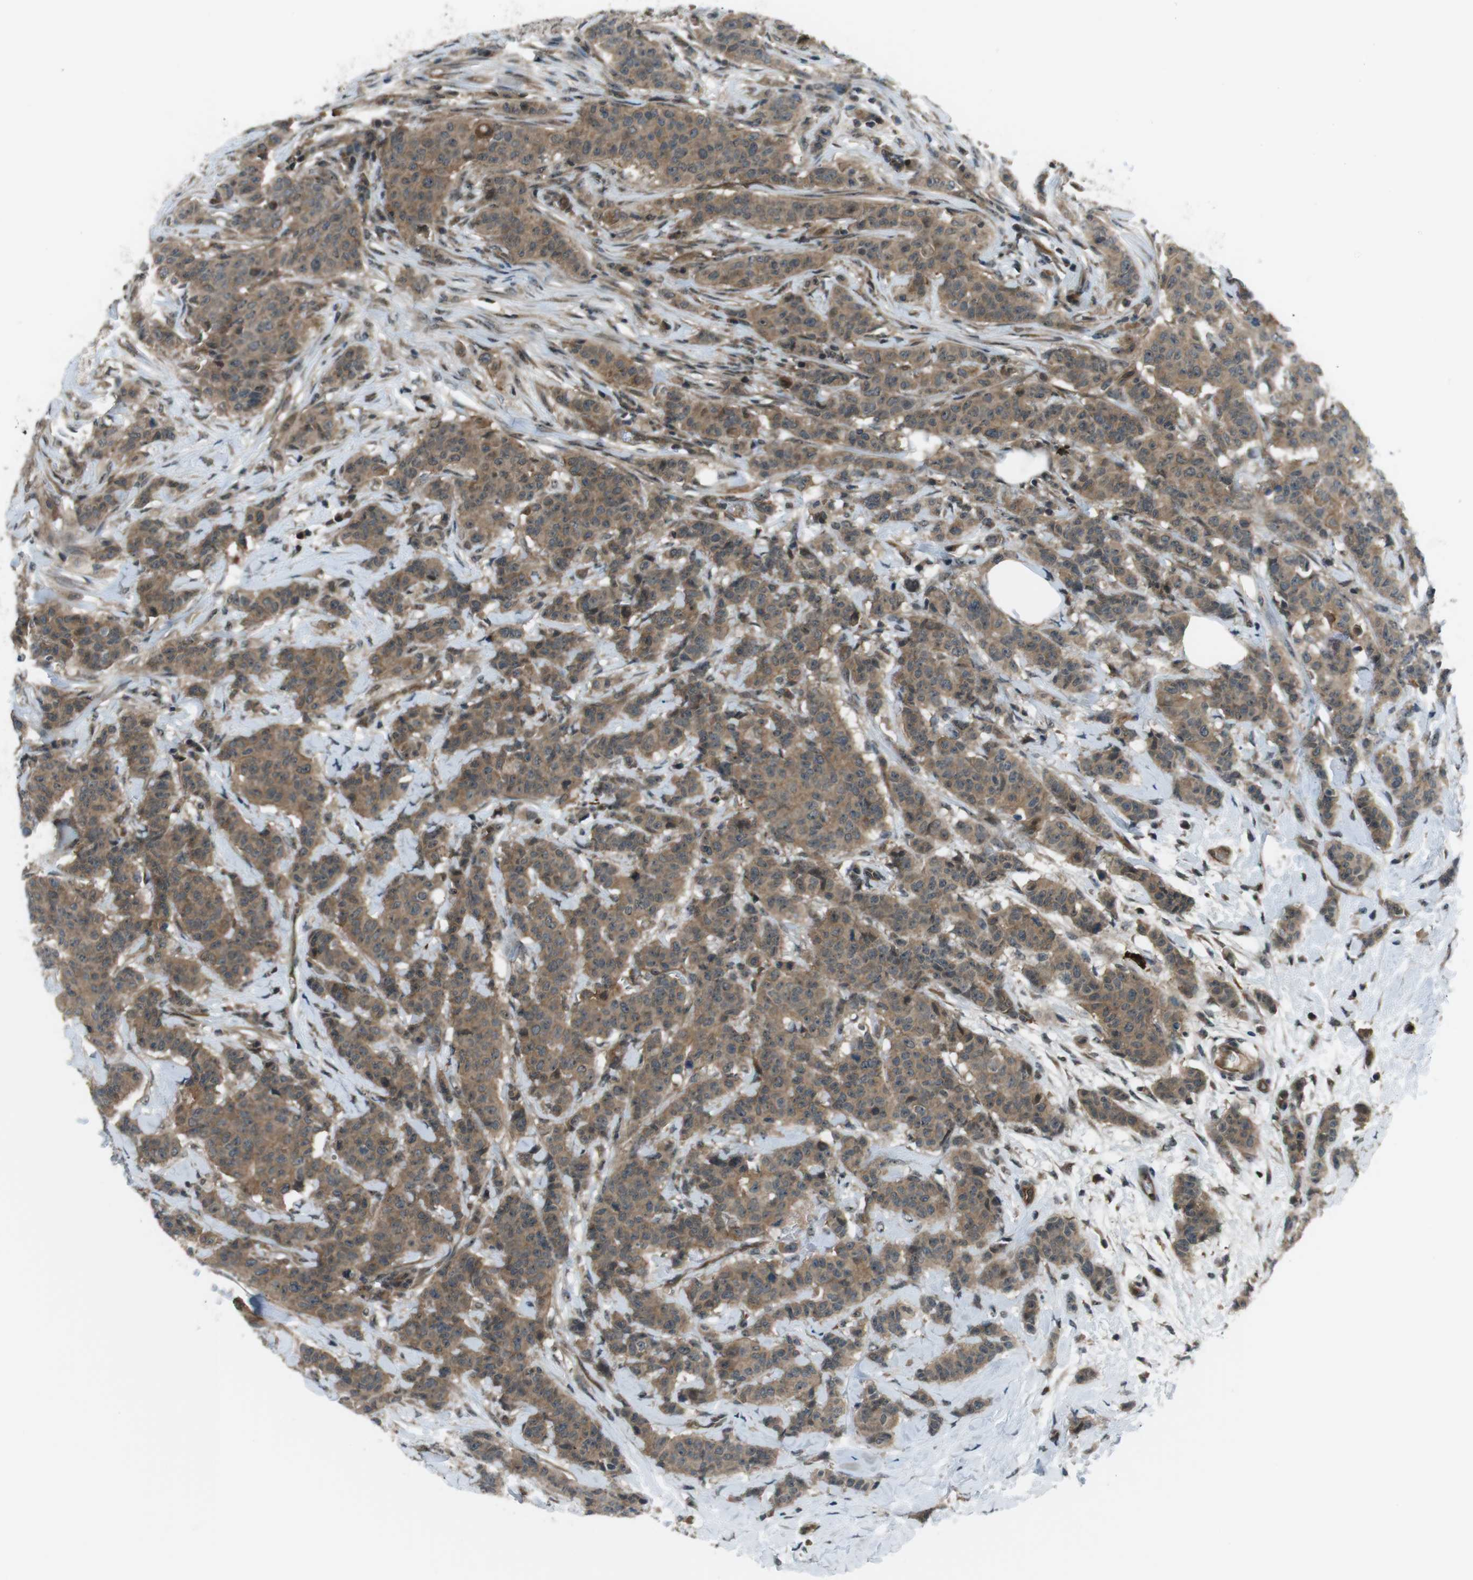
{"staining": {"intensity": "moderate", "quantity": ">75%", "location": "cytoplasmic/membranous"}, "tissue": "breast cancer", "cell_type": "Tumor cells", "image_type": "cancer", "snomed": [{"axis": "morphology", "description": "Normal tissue, NOS"}, {"axis": "morphology", "description": "Duct carcinoma"}, {"axis": "topography", "description": "Breast"}], "caption": "Breast invasive ductal carcinoma stained with a protein marker exhibits moderate staining in tumor cells.", "gene": "TIAM2", "patient": {"sex": "female", "age": 40}}